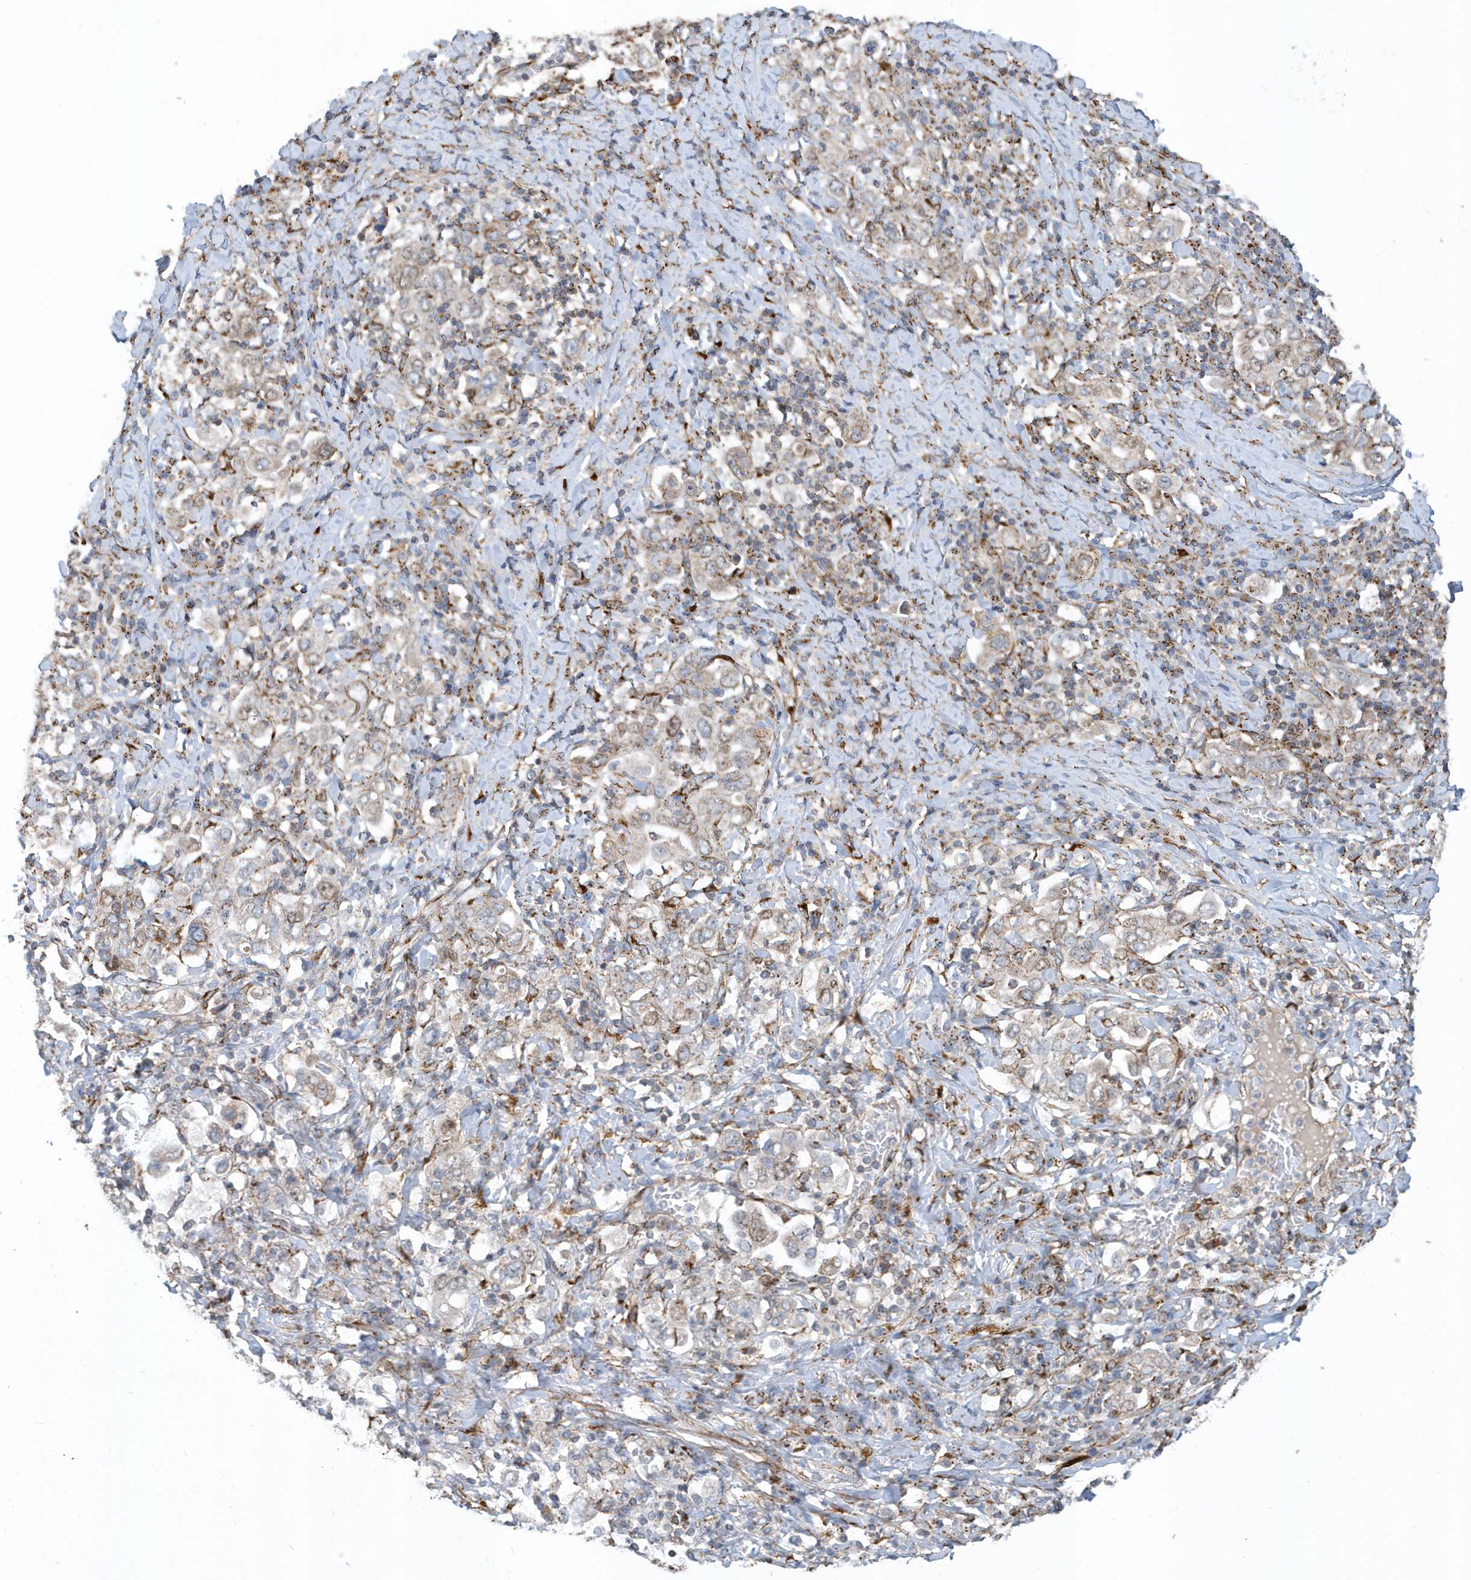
{"staining": {"intensity": "weak", "quantity": "25%-75%", "location": "cytoplasmic/membranous,nuclear"}, "tissue": "stomach cancer", "cell_type": "Tumor cells", "image_type": "cancer", "snomed": [{"axis": "morphology", "description": "Adenocarcinoma, NOS"}, {"axis": "topography", "description": "Stomach, upper"}], "caption": "Immunohistochemistry histopathology image of neoplastic tissue: human stomach cancer (adenocarcinoma) stained using IHC exhibits low levels of weak protein expression localized specifically in the cytoplasmic/membranous and nuclear of tumor cells, appearing as a cytoplasmic/membranous and nuclear brown color.", "gene": "HRH4", "patient": {"sex": "male", "age": 62}}